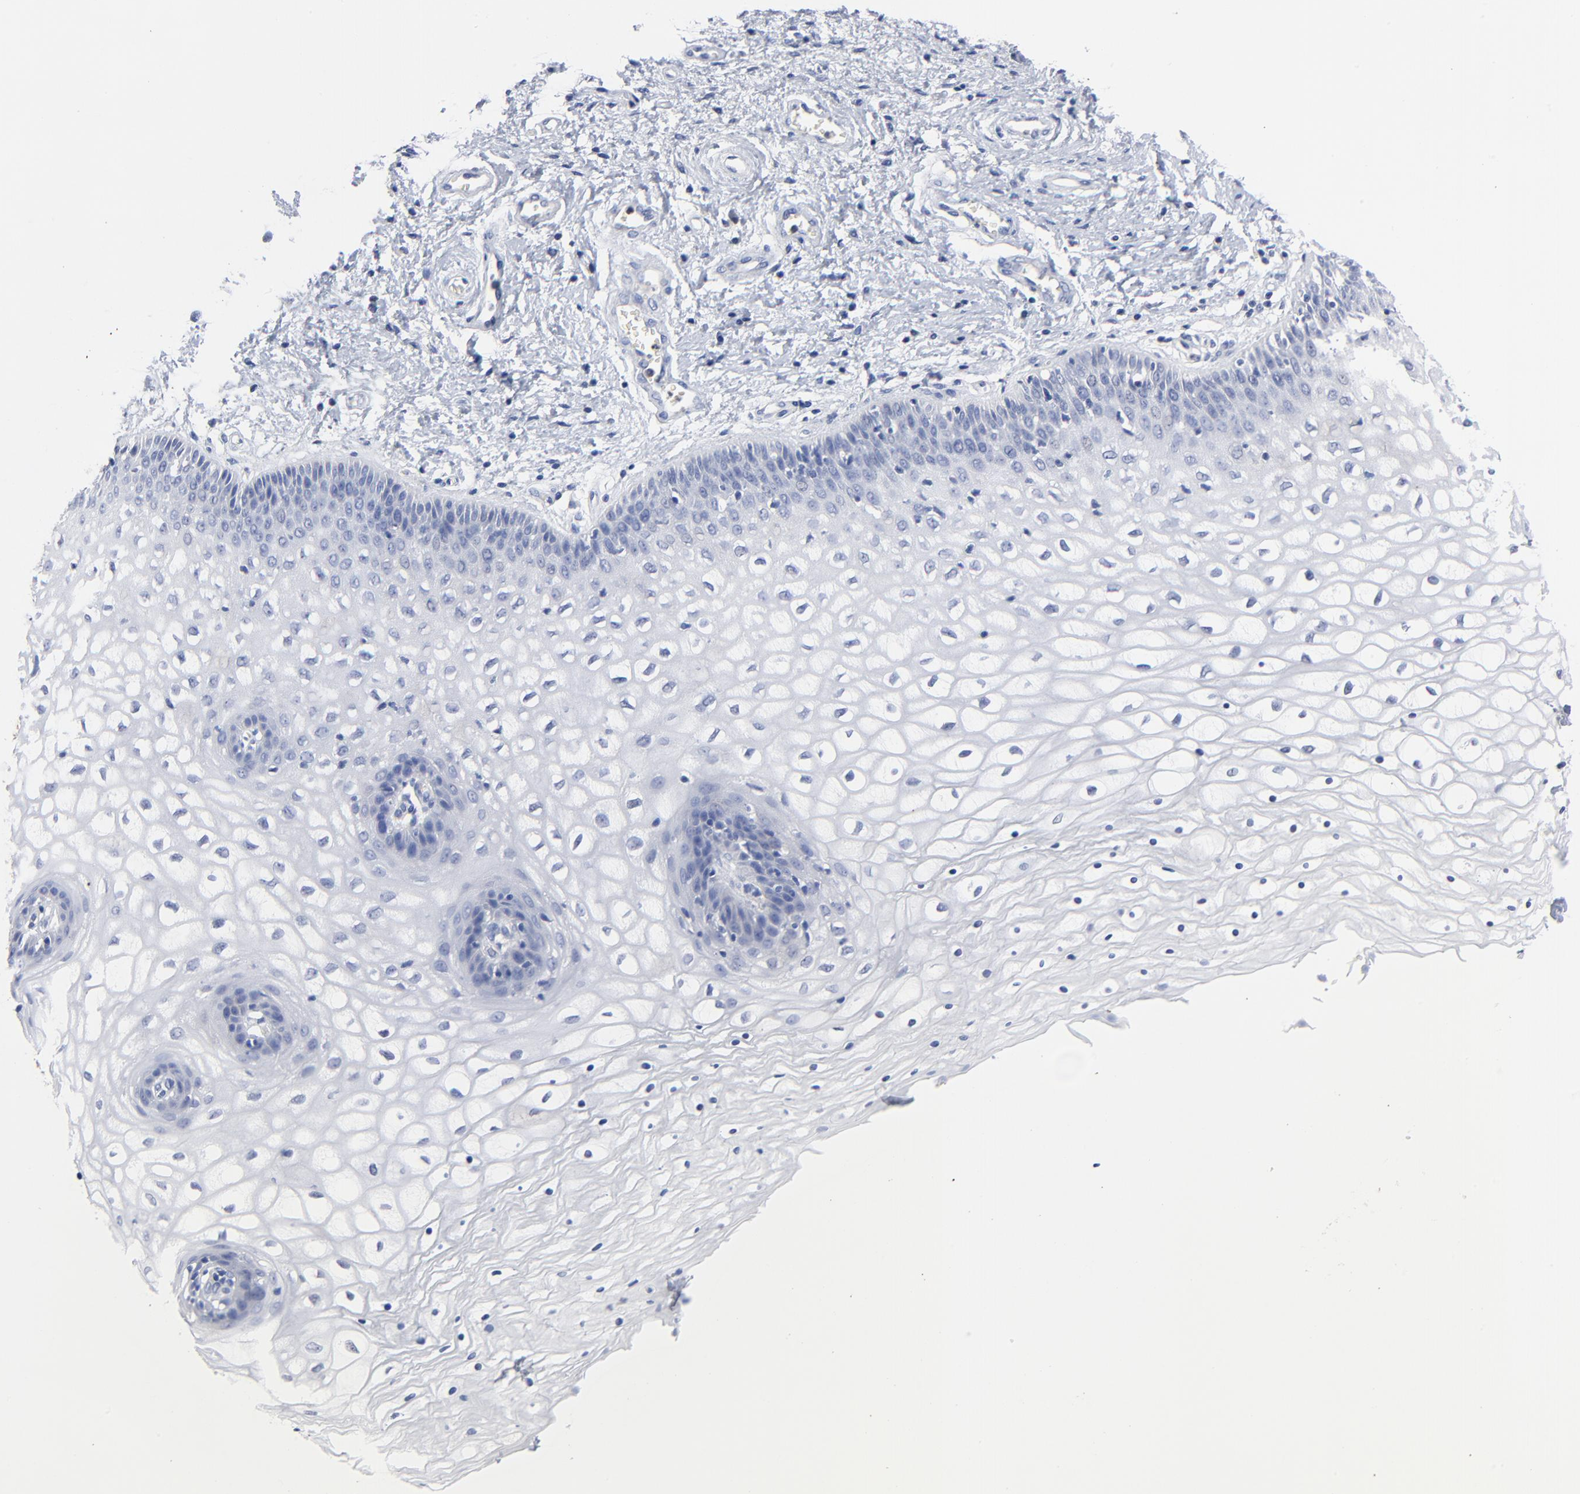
{"staining": {"intensity": "negative", "quantity": "none", "location": "none"}, "tissue": "vagina", "cell_type": "Squamous epithelial cells", "image_type": "normal", "snomed": [{"axis": "morphology", "description": "Normal tissue, NOS"}, {"axis": "topography", "description": "Vagina"}], "caption": "Immunohistochemical staining of benign human vagina demonstrates no significant positivity in squamous epithelial cells.", "gene": "AADAC", "patient": {"sex": "female", "age": 34}}